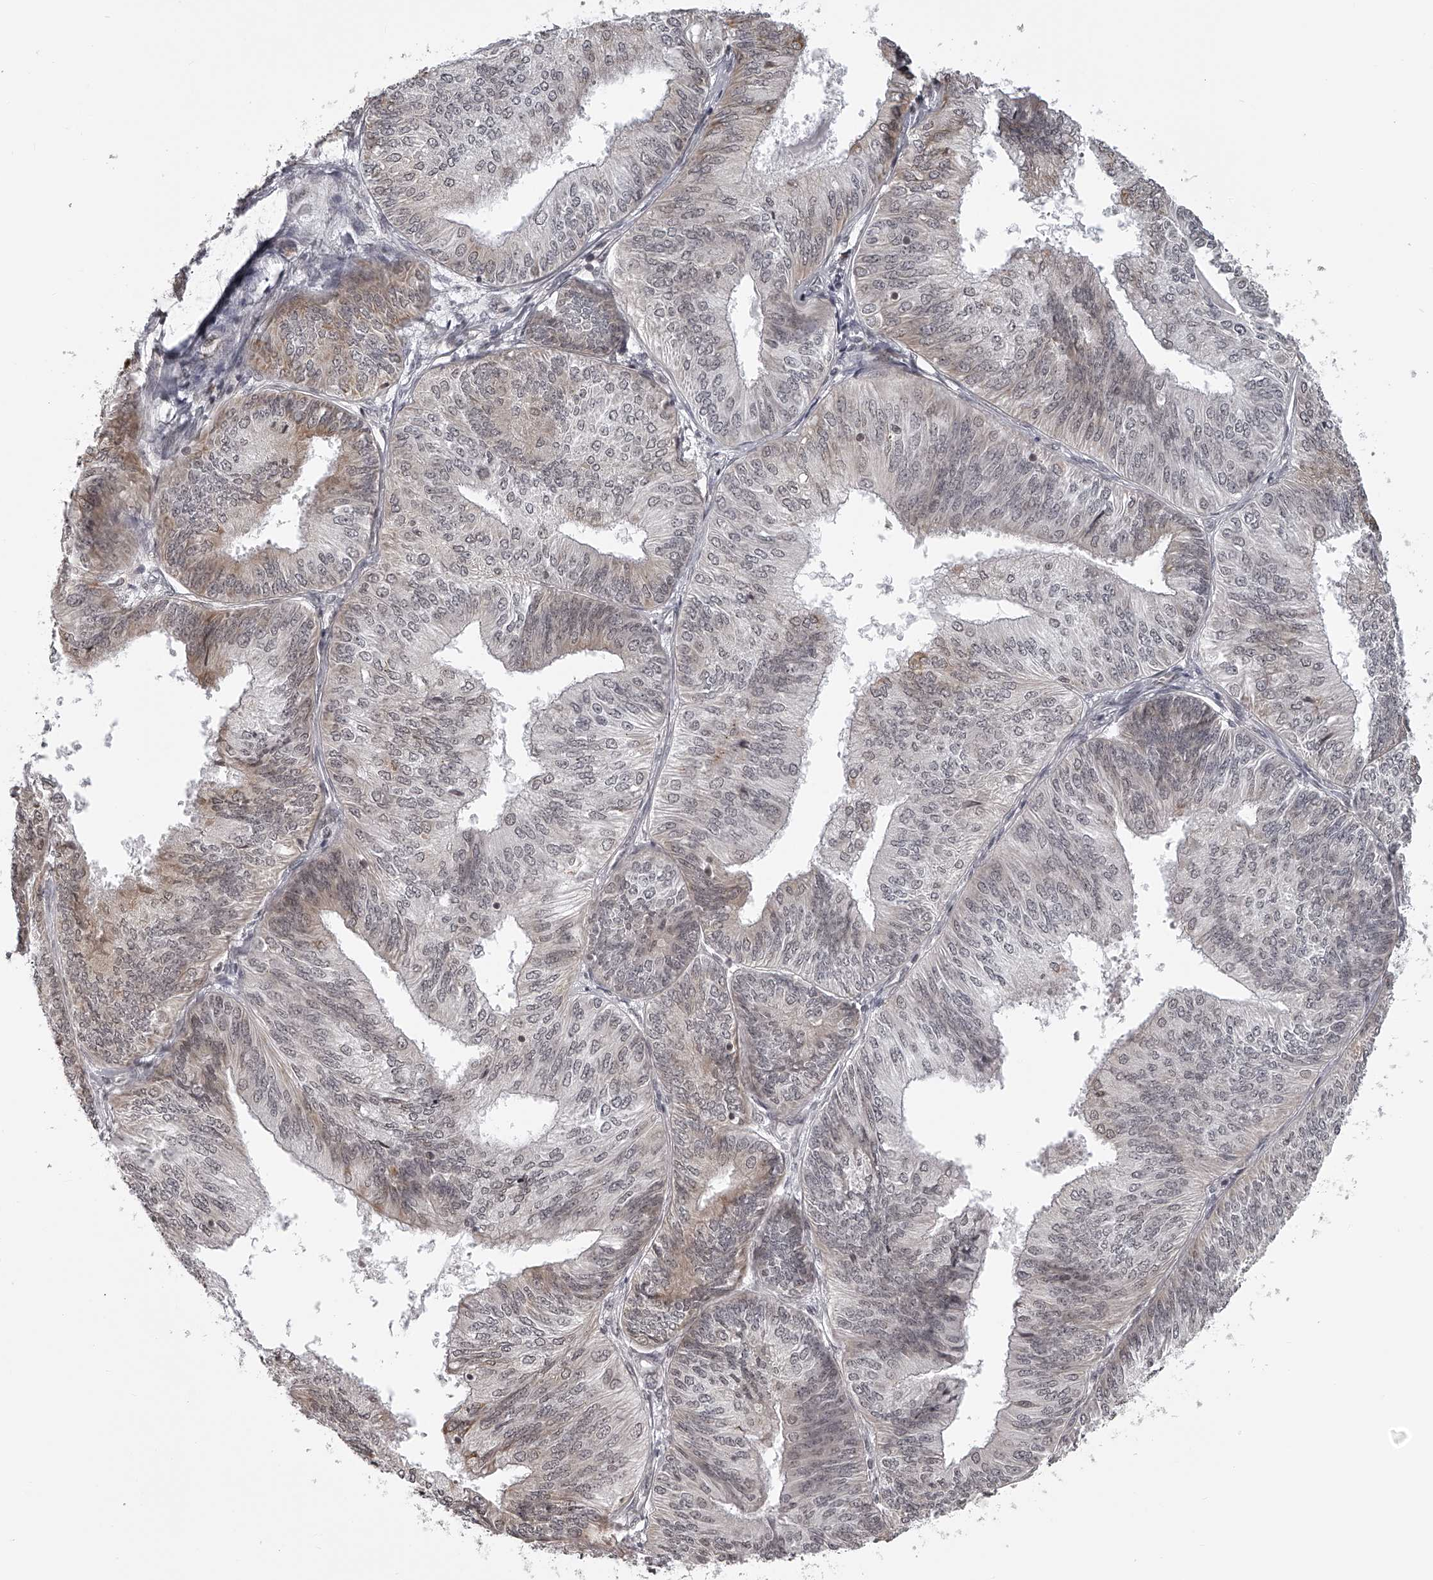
{"staining": {"intensity": "weak", "quantity": "25%-75%", "location": "cytoplasmic/membranous,nuclear"}, "tissue": "endometrial cancer", "cell_type": "Tumor cells", "image_type": "cancer", "snomed": [{"axis": "morphology", "description": "Adenocarcinoma, NOS"}, {"axis": "topography", "description": "Endometrium"}], "caption": "DAB (3,3'-diaminobenzidine) immunohistochemical staining of endometrial adenocarcinoma shows weak cytoplasmic/membranous and nuclear protein expression in about 25%-75% of tumor cells. (Stains: DAB in brown, nuclei in blue, Microscopy: brightfield microscopy at high magnification).", "gene": "ODF2L", "patient": {"sex": "female", "age": 58}}